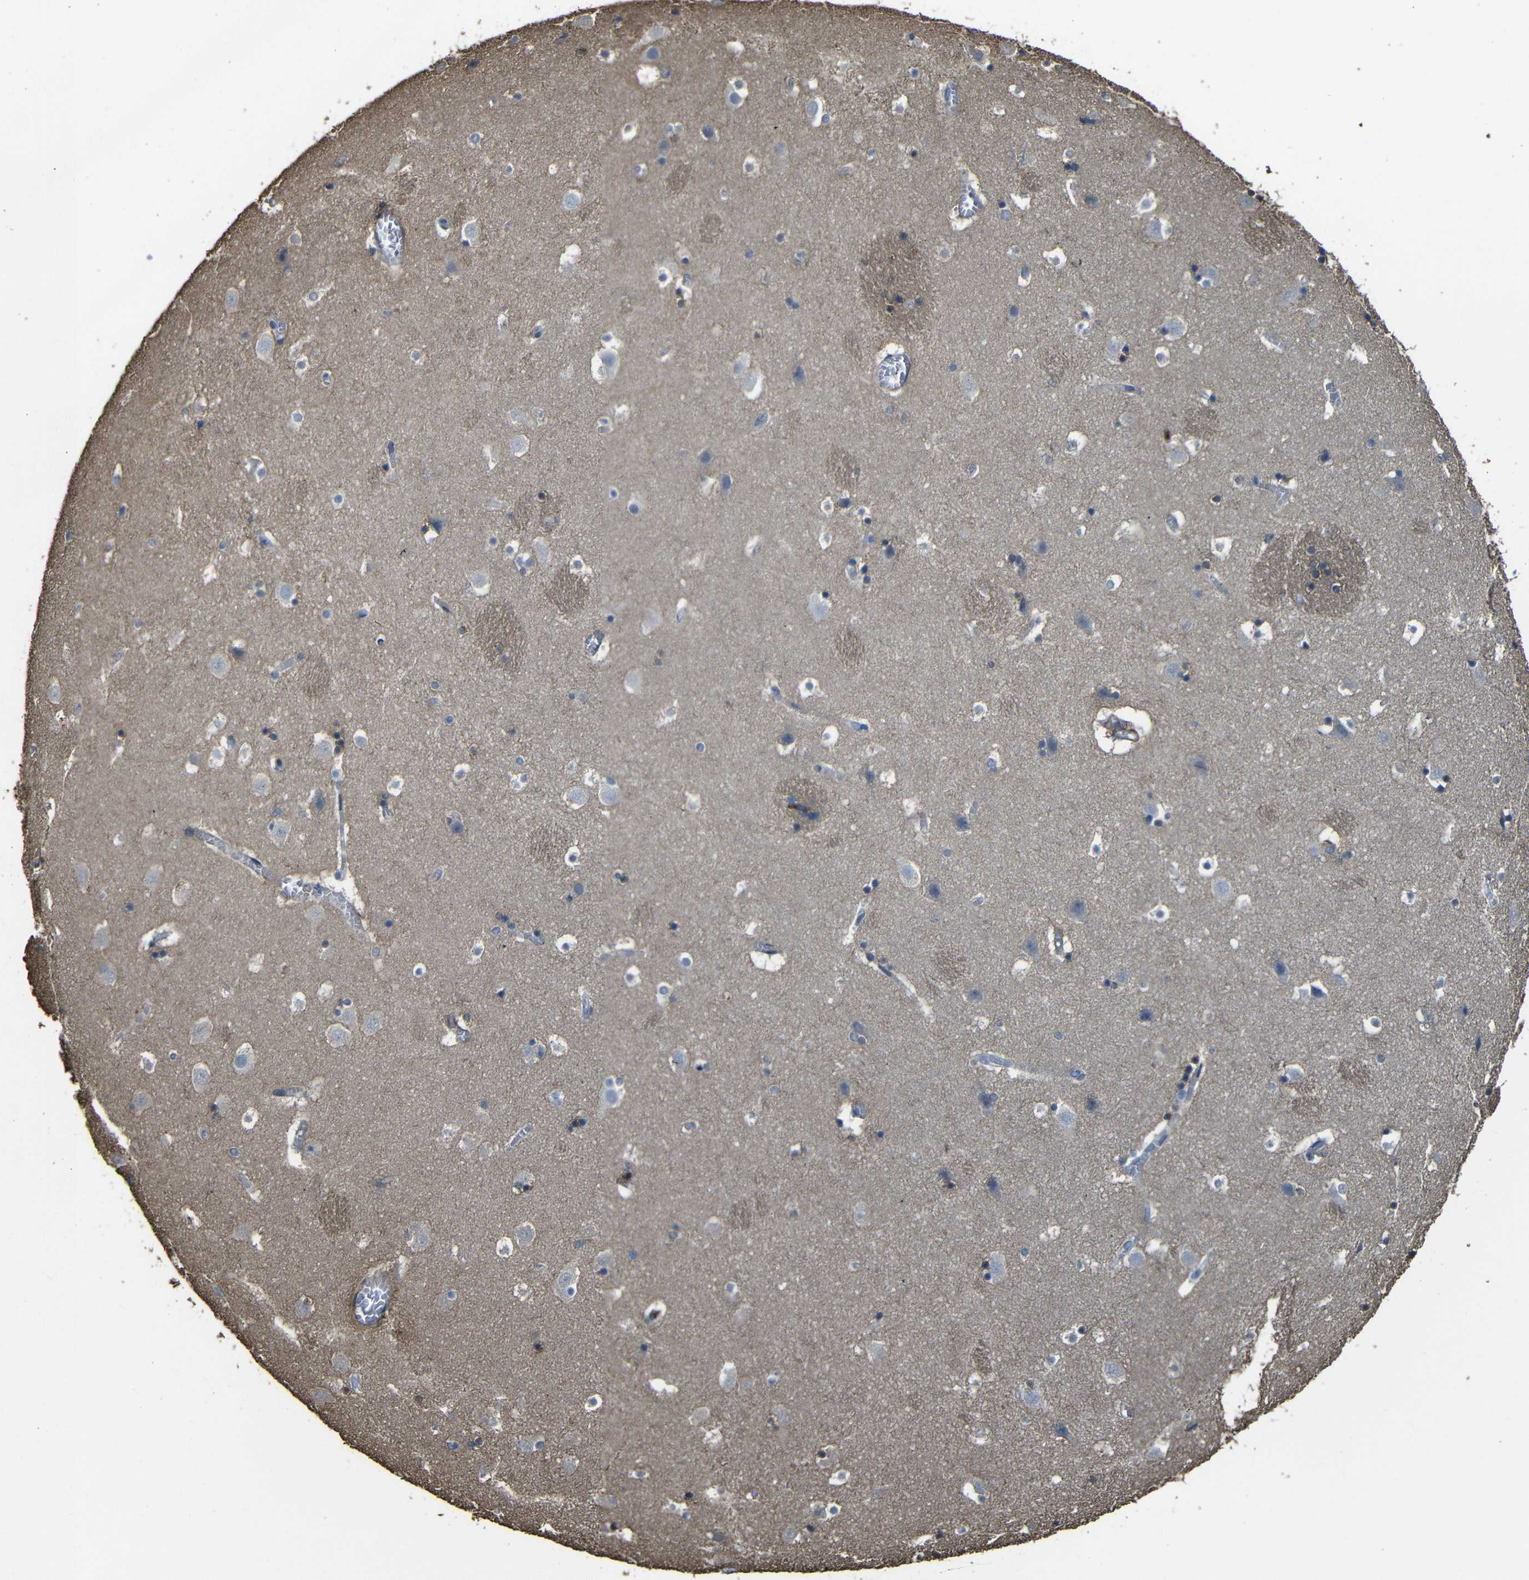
{"staining": {"intensity": "moderate", "quantity": "25%-75%", "location": "cytoplasmic/membranous"}, "tissue": "caudate", "cell_type": "Glial cells", "image_type": "normal", "snomed": [{"axis": "morphology", "description": "Normal tissue, NOS"}, {"axis": "topography", "description": "Lateral ventricle wall"}], "caption": "IHC (DAB) staining of normal human caudate shows moderate cytoplasmic/membranous protein staining in about 25%-75% of glial cells. The staining is performed using DAB brown chromogen to label protein expression. The nuclei are counter-stained blue using hematoxylin.", "gene": "ADGRE5", "patient": {"sex": "male", "age": 45}}